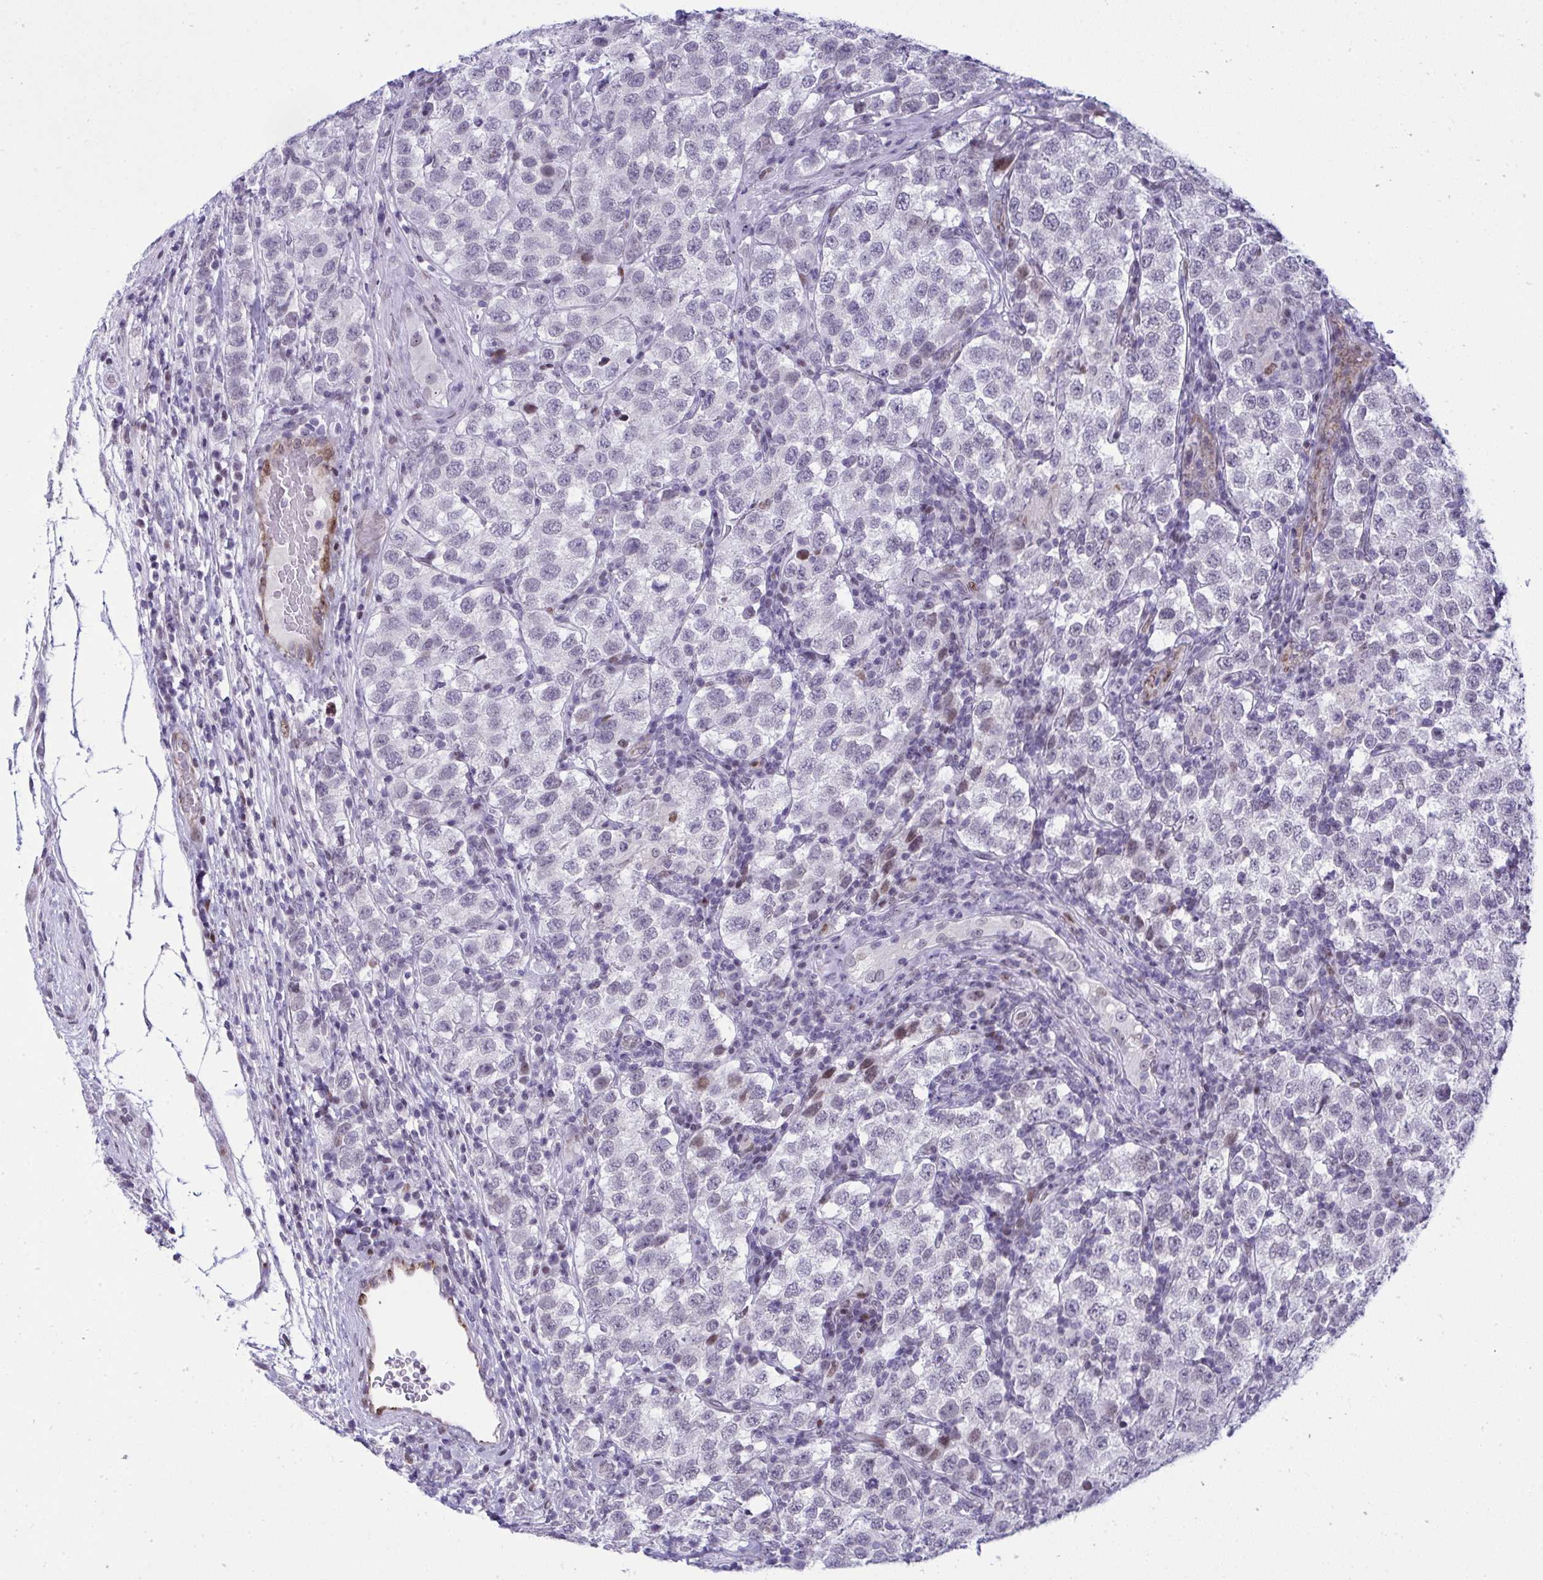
{"staining": {"intensity": "negative", "quantity": "none", "location": "none"}, "tissue": "testis cancer", "cell_type": "Tumor cells", "image_type": "cancer", "snomed": [{"axis": "morphology", "description": "Seminoma, NOS"}, {"axis": "topography", "description": "Testis"}], "caption": "Testis seminoma was stained to show a protein in brown. There is no significant staining in tumor cells.", "gene": "ZFHX3", "patient": {"sex": "male", "age": 34}}